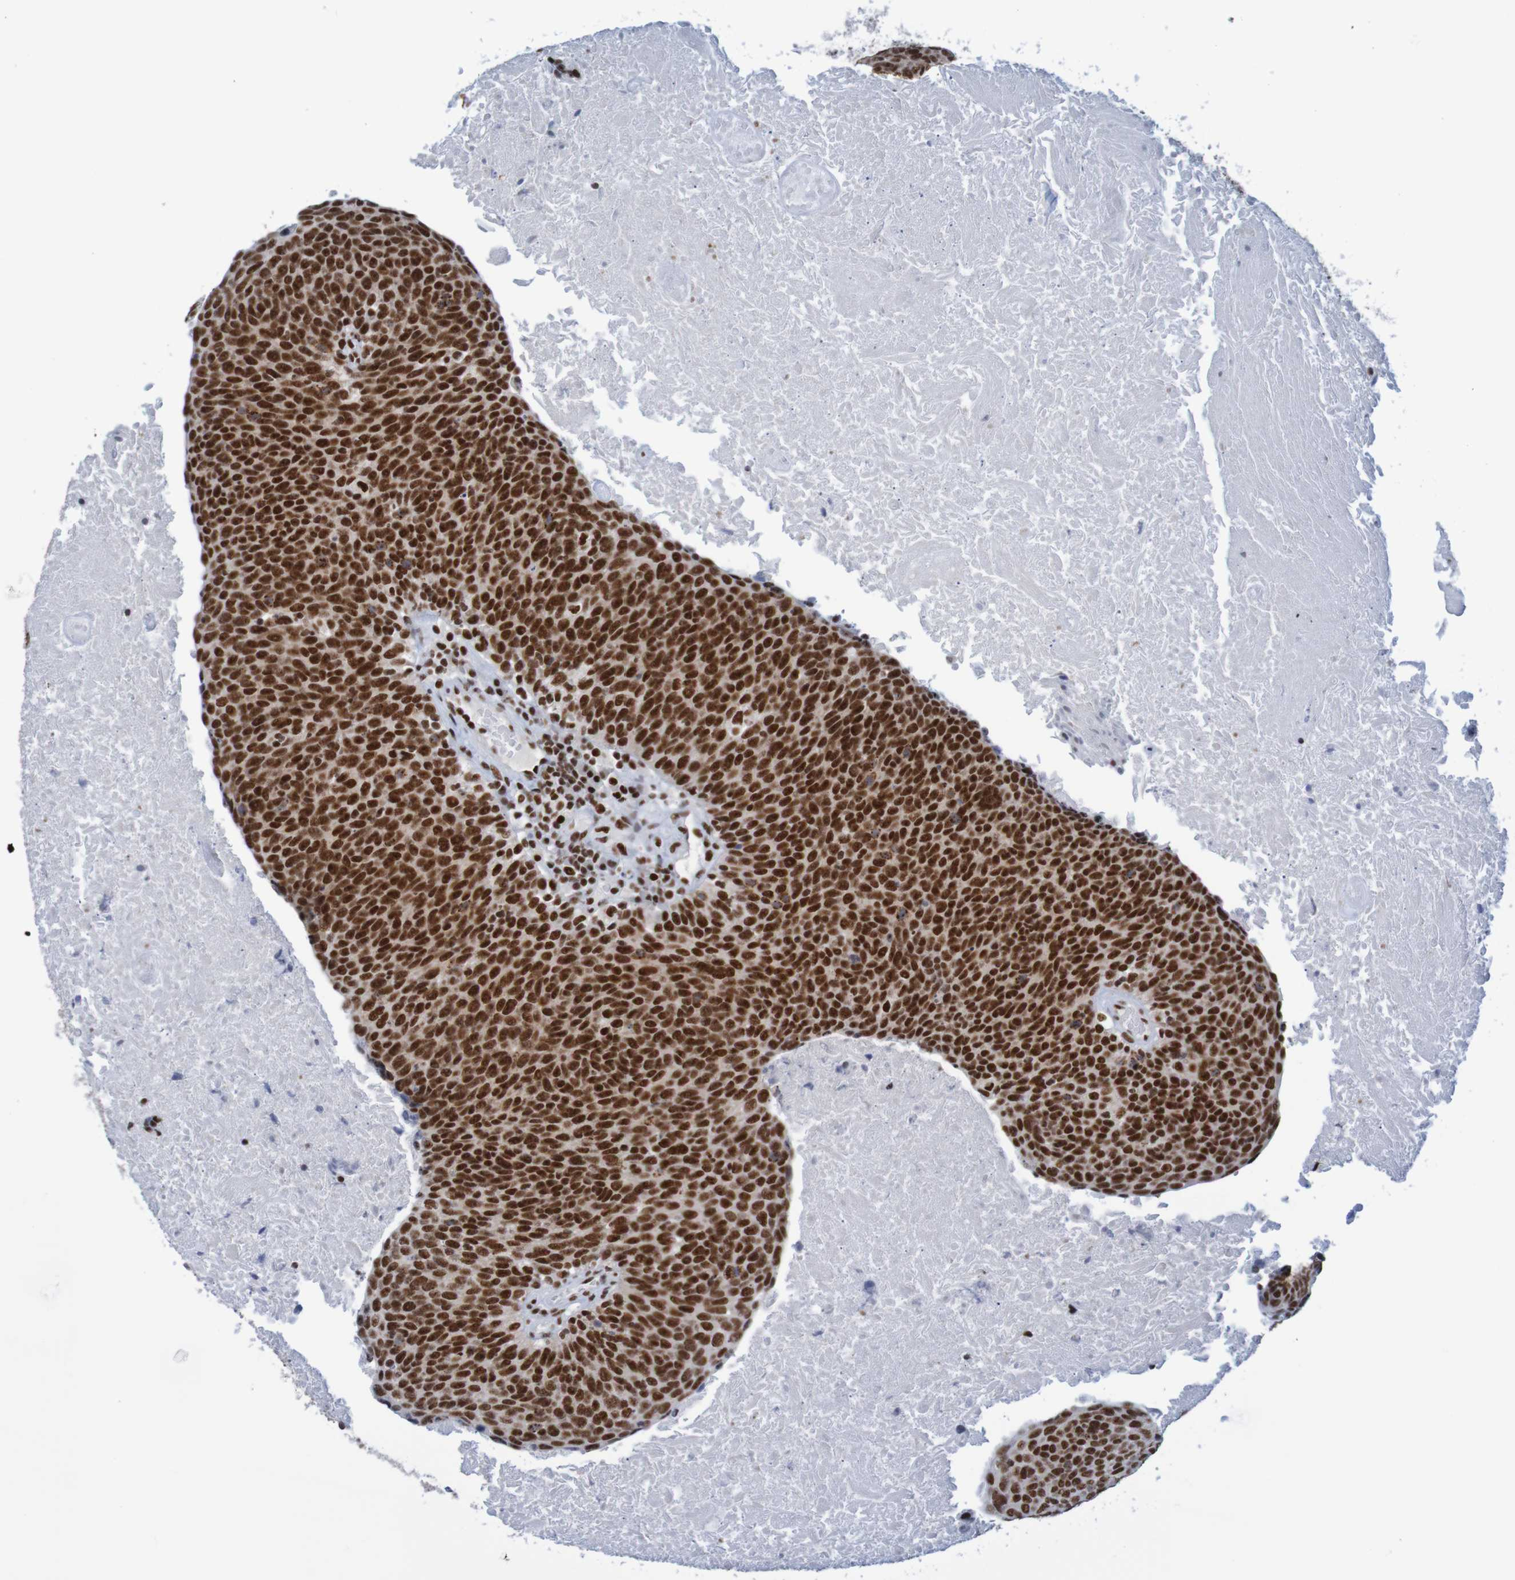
{"staining": {"intensity": "strong", "quantity": ">75%", "location": "nuclear"}, "tissue": "head and neck cancer", "cell_type": "Tumor cells", "image_type": "cancer", "snomed": [{"axis": "morphology", "description": "Squamous cell carcinoma, NOS"}, {"axis": "morphology", "description": "Squamous cell carcinoma, metastatic, NOS"}, {"axis": "topography", "description": "Lymph node"}, {"axis": "topography", "description": "Head-Neck"}], "caption": "Head and neck cancer tissue exhibits strong nuclear positivity in about >75% of tumor cells", "gene": "THRAP3", "patient": {"sex": "male", "age": 62}}